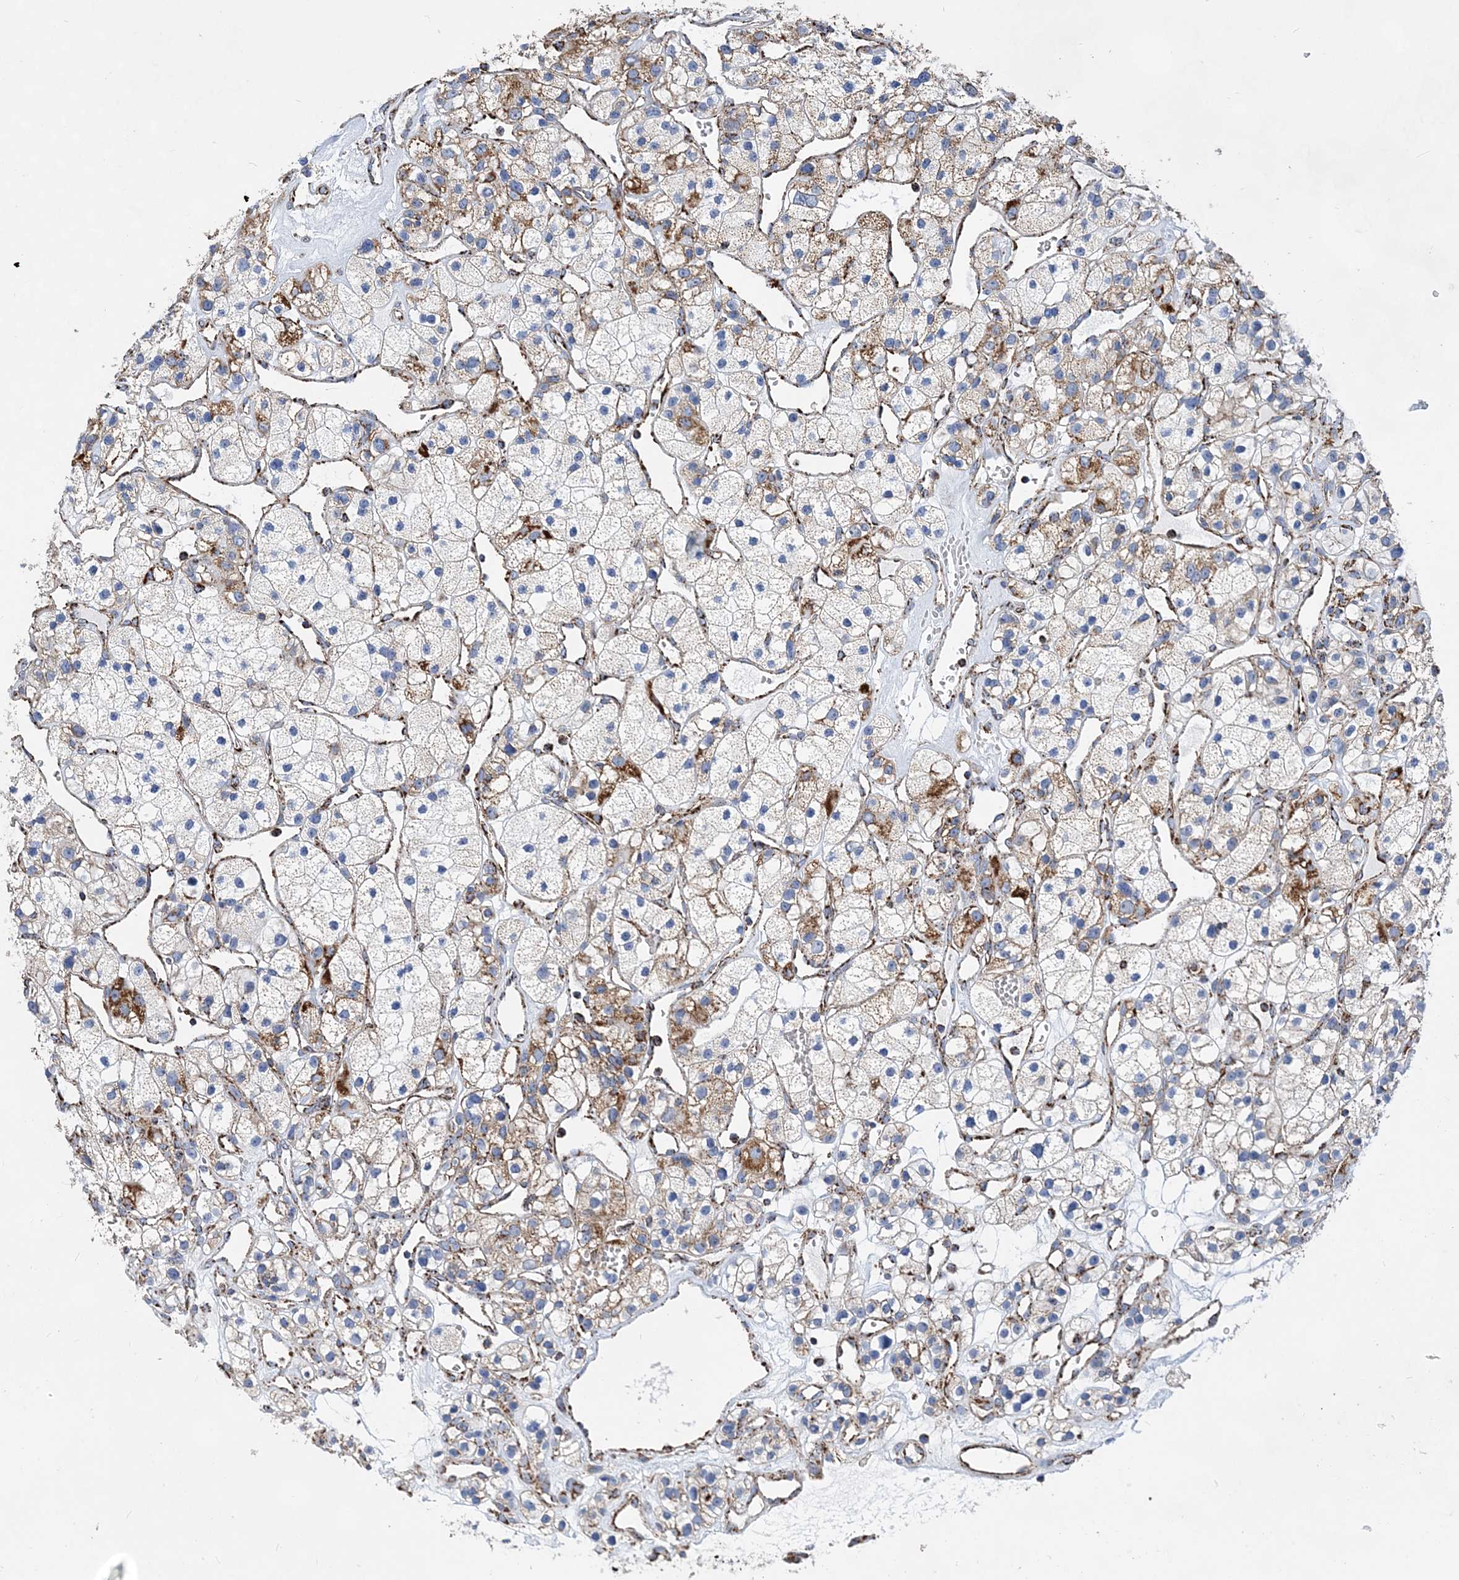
{"staining": {"intensity": "moderate", "quantity": "<25%", "location": "cytoplasmic/membranous"}, "tissue": "renal cancer", "cell_type": "Tumor cells", "image_type": "cancer", "snomed": [{"axis": "morphology", "description": "Adenocarcinoma, NOS"}, {"axis": "topography", "description": "Kidney"}], "caption": "Human renal adenocarcinoma stained with a brown dye exhibits moderate cytoplasmic/membranous positive staining in about <25% of tumor cells.", "gene": "ACOT9", "patient": {"sex": "female", "age": 57}}